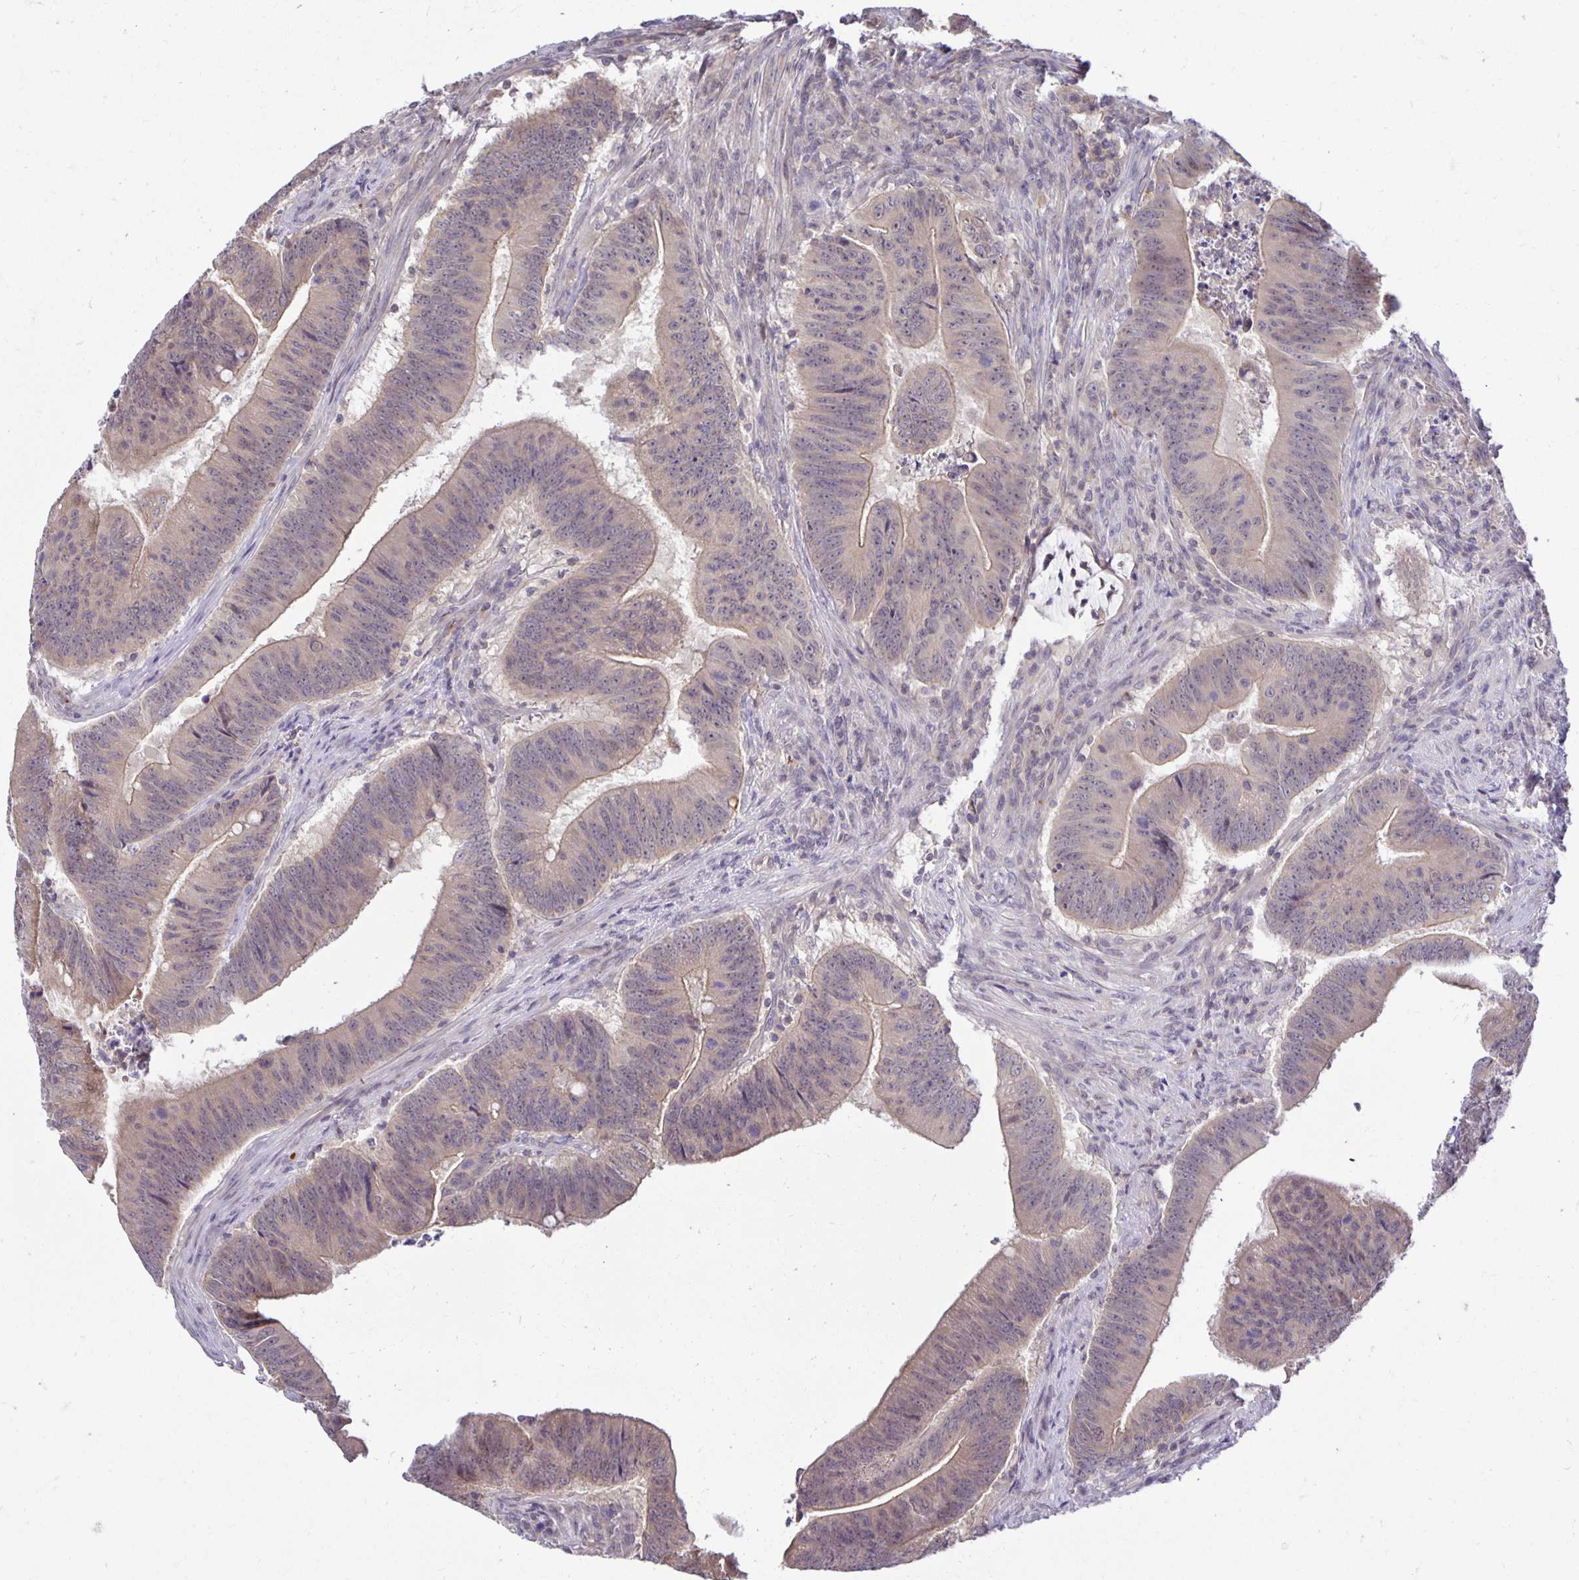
{"staining": {"intensity": "weak", "quantity": "<25%", "location": "cytoplasmic/membranous"}, "tissue": "colorectal cancer", "cell_type": "Tumor cells", "image_type": "cancer", "snomed": [{"axis": "morphology", "description": "Adenocarcinoma, NOS"}, {"axis": "topography", "description": "Colon"}], "caption": "Image shows no significant protein staining in tumor cells of colorectal cancer. (DAB (3,3'-diaminobenzidine) IHC visualized using brightfield microscopy, high magnification).", "gene": "MIEN1", "patient": {"sex": "female", "age": 87}}